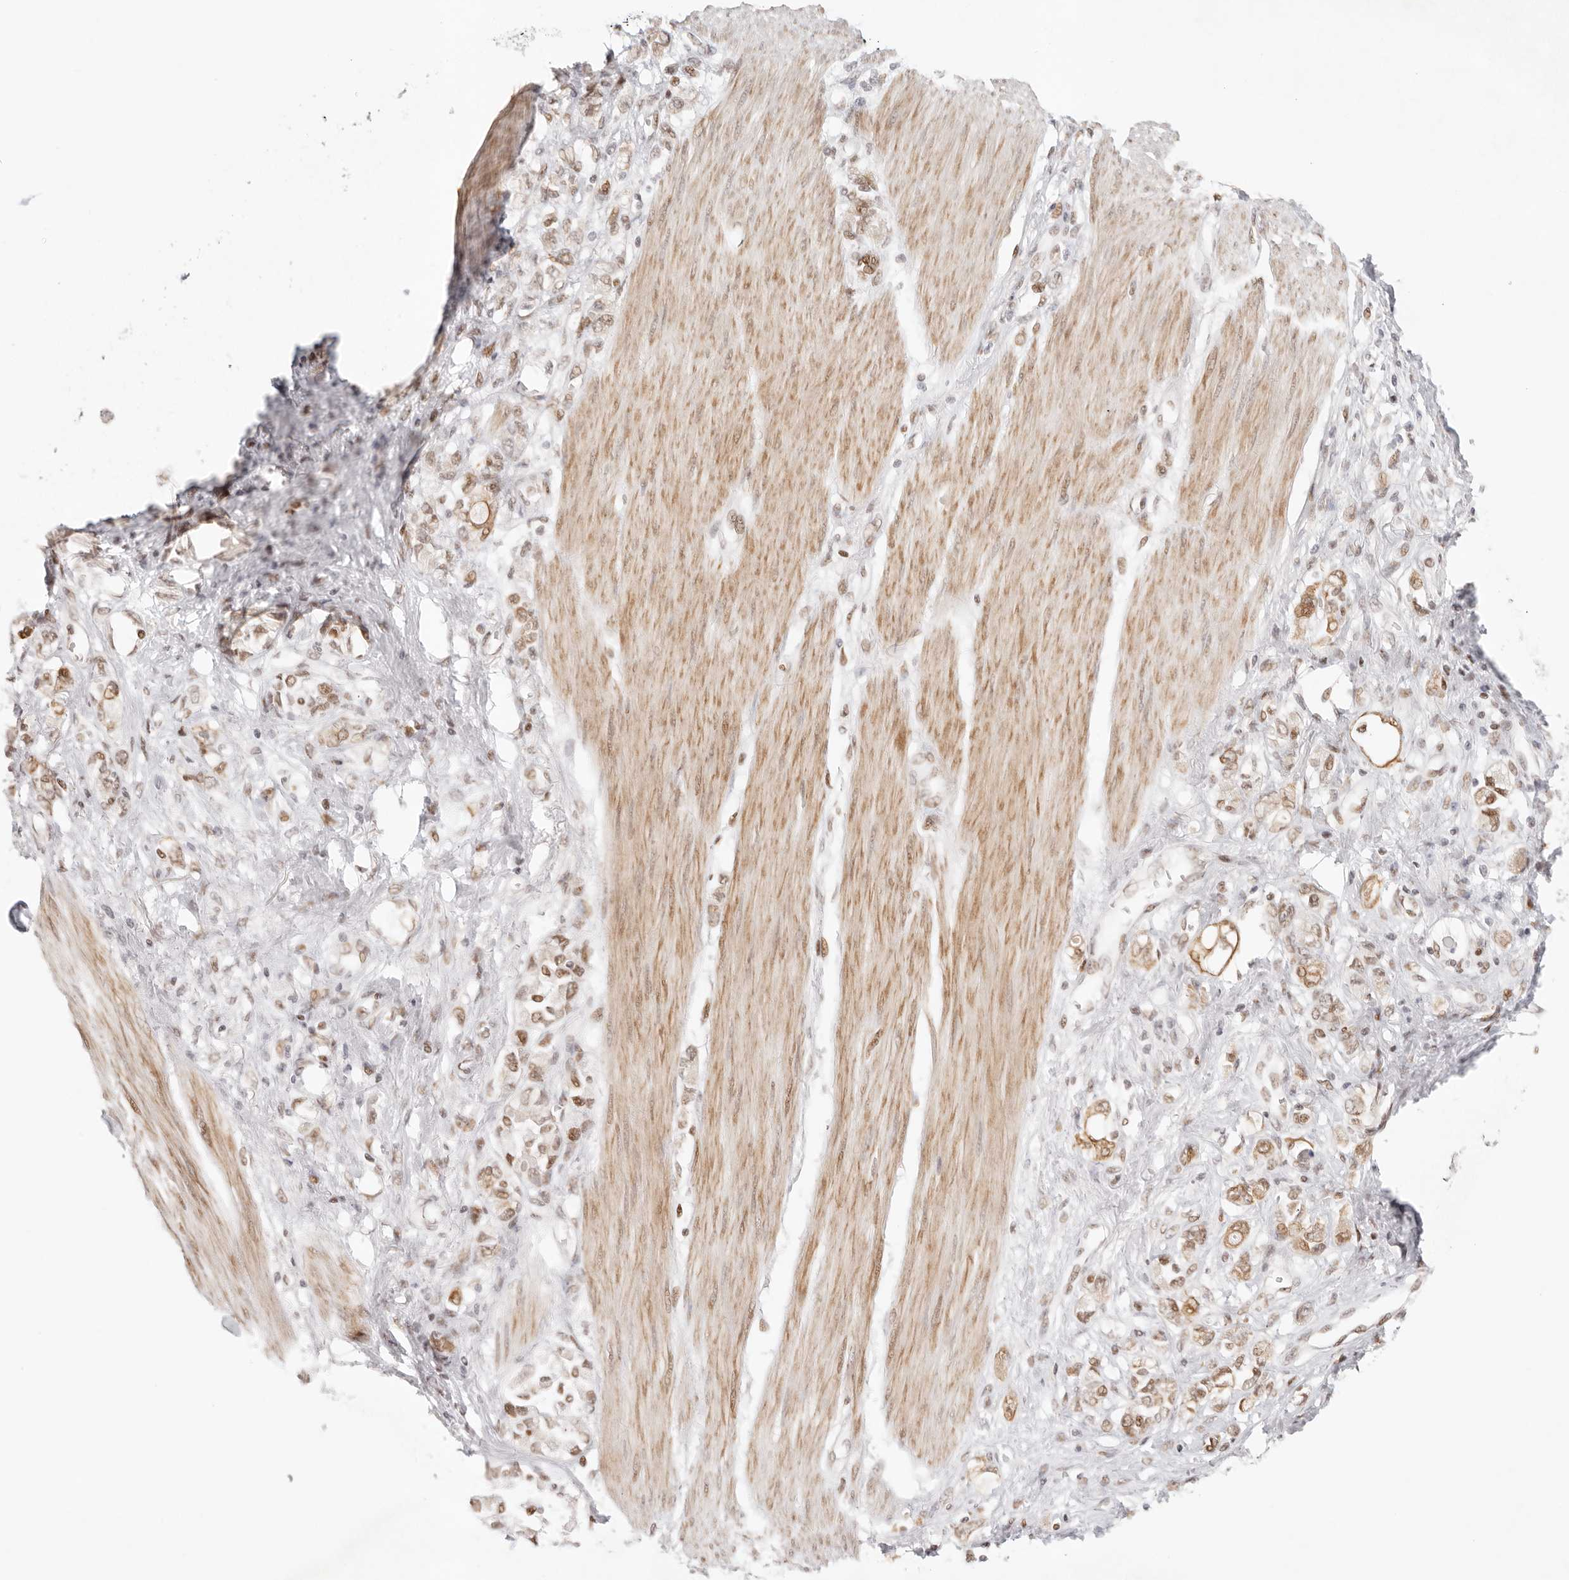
{"staining": {"intensity": "moderate", "quantity": ">75%", "location": "nuclear"}, "tissue": "stomach cancer", "cell_type": "Tumor cells", "image_type": "cancer", "snomed": [{"axis": "morphology", "description": "Adenocarcinoma, NOS"}, {"axis": "topography", "description": "Stomach"}], "caption": "Immunohistochemistry (IHC) of stomach cancer (adenocarcinoma) displays medium levels of moderate nuclear expression in about >75% of tumor cells.", "gene": "HOXC5", "patient": {"sex": "female", "age": 76}}